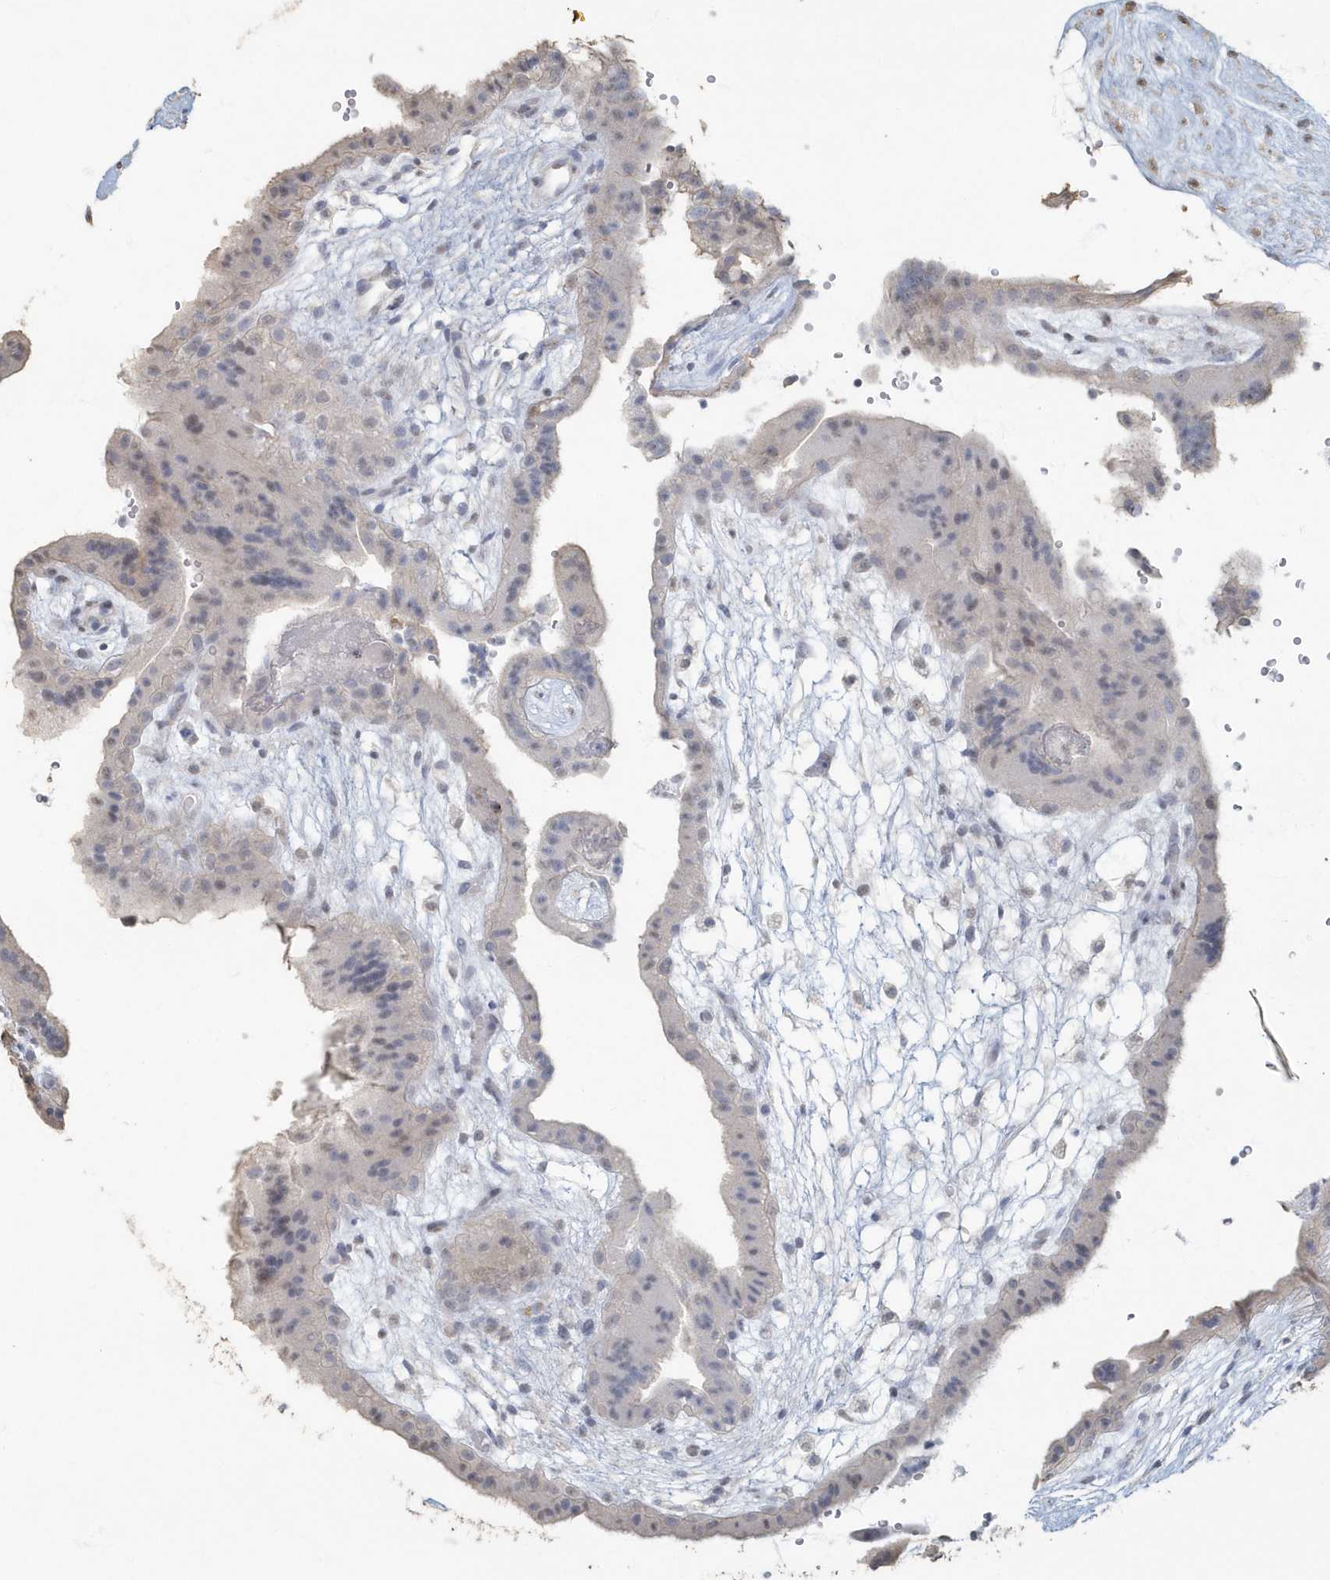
{"staining": {"intensity": "weak", "quantity": "25%-75%", "location": "cytoplasmic/membranous"}, "tissue": "placenta", "cell_type": "Trophoblastic cells", "image_type": "normal", "snomed": [{"axis": "morphology", "description": "Normal tissue, NOS"}, {"axis": "topography", "description": "Placenta"}], "caption": "A low amount of weak cytoplasmic/membranous positivity is present in approximately 25%-75% of trophoblastic cells in benign placenta. (brown staining indicates protein expression, while blue staining denotes nuclei).", "gene": "MYOT", "patient": {"sex": "female", "age": 18}}